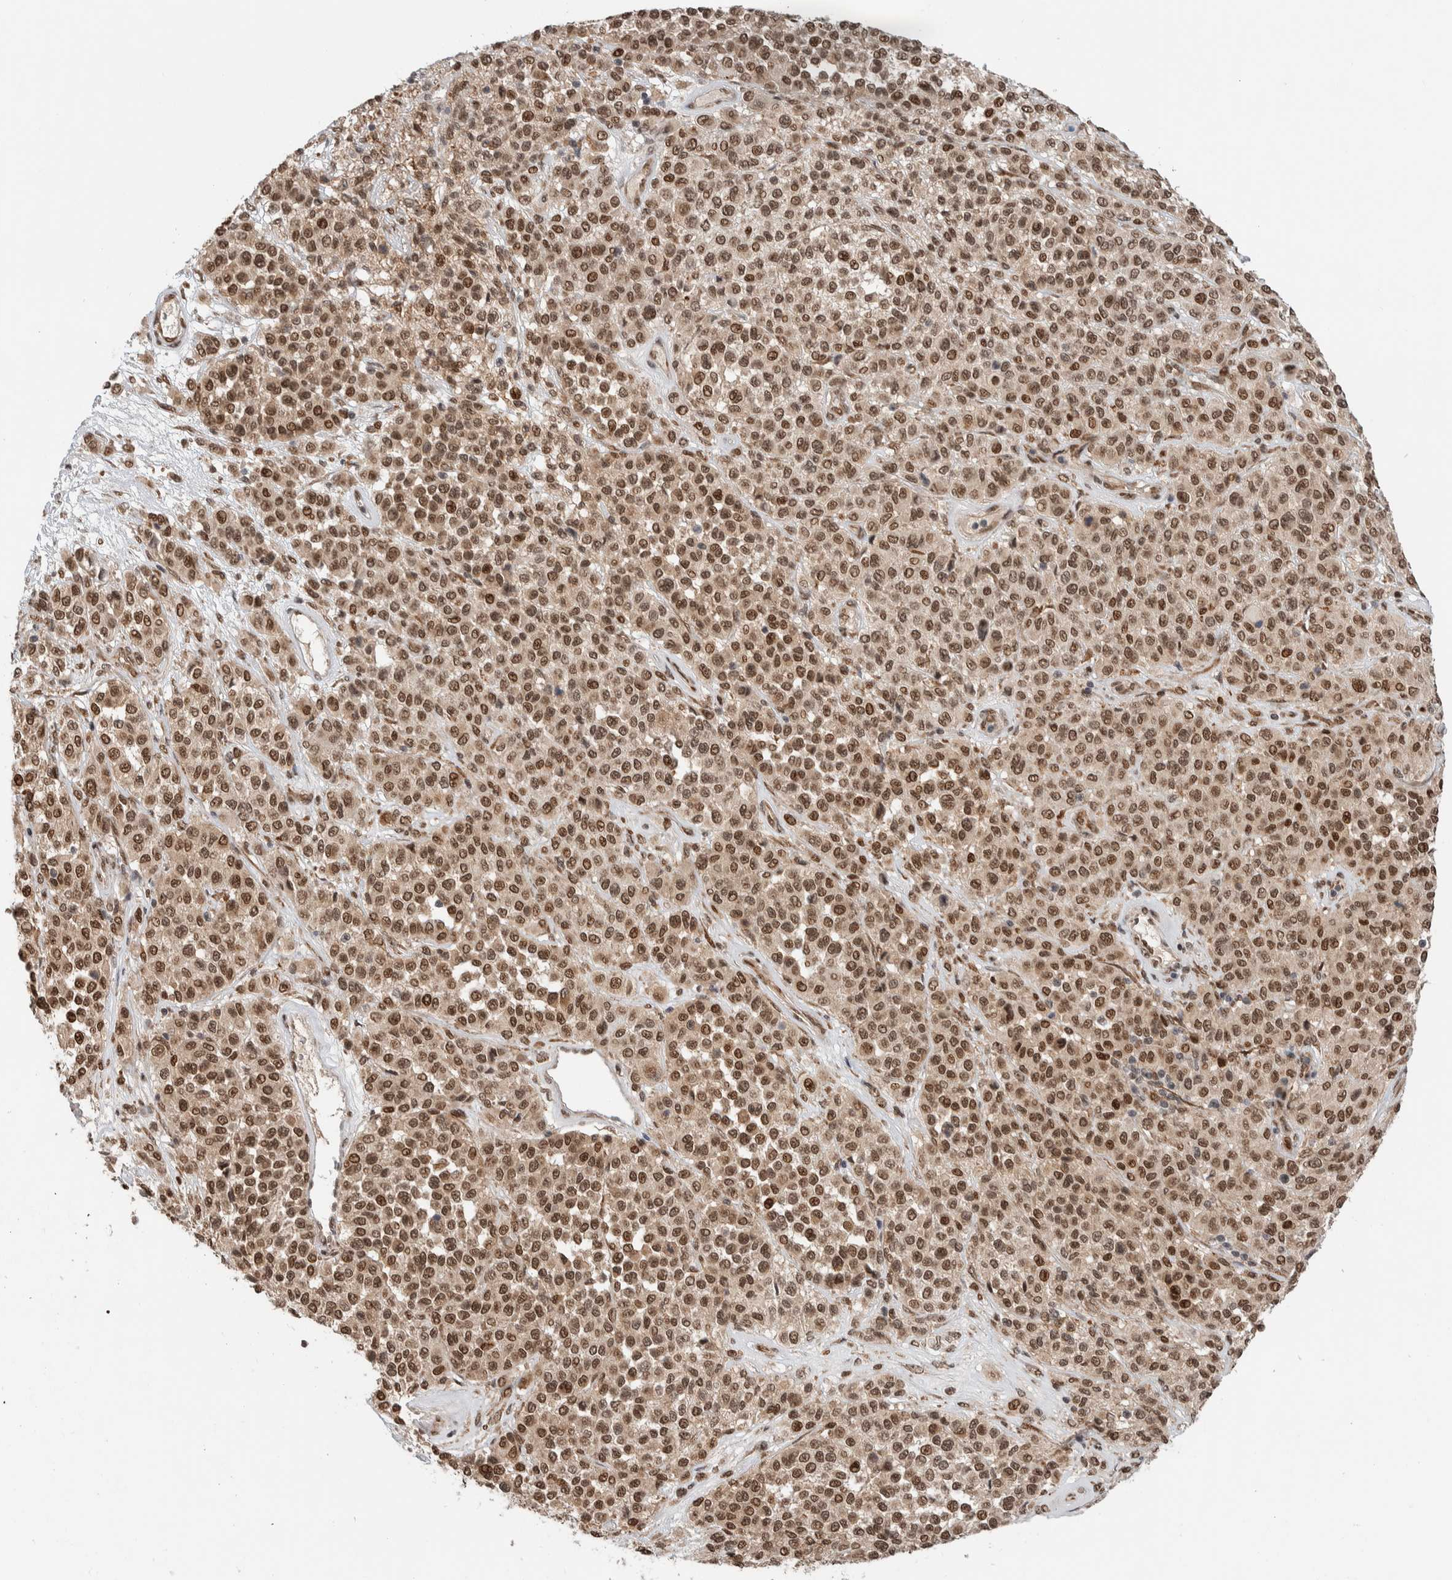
{"staining": {"intensity": "strong", "quantity": ">75%", "location": "cytoplasmic/membranous,nuclear"}, "tissue": "melanoma", "cell_type": "Tumor cells", "image_type": "cancer", "snomed": [{"axis": "morphology", "description": "Malignant melanoma, Metastatic site"}, {"axis": "topography", "description": "Pancreas"}], "caption": "A brown stain labels strong cytoplasmic/membranous and nuclear expression of a protein in human melanoma tumor cells. (Stains: DAB in brown, nuclei in blue, Microscopy: brightfield microscopy at high magnification).", "gene": "TNRC18", "patient": {"sex": "female", "age": 30}}